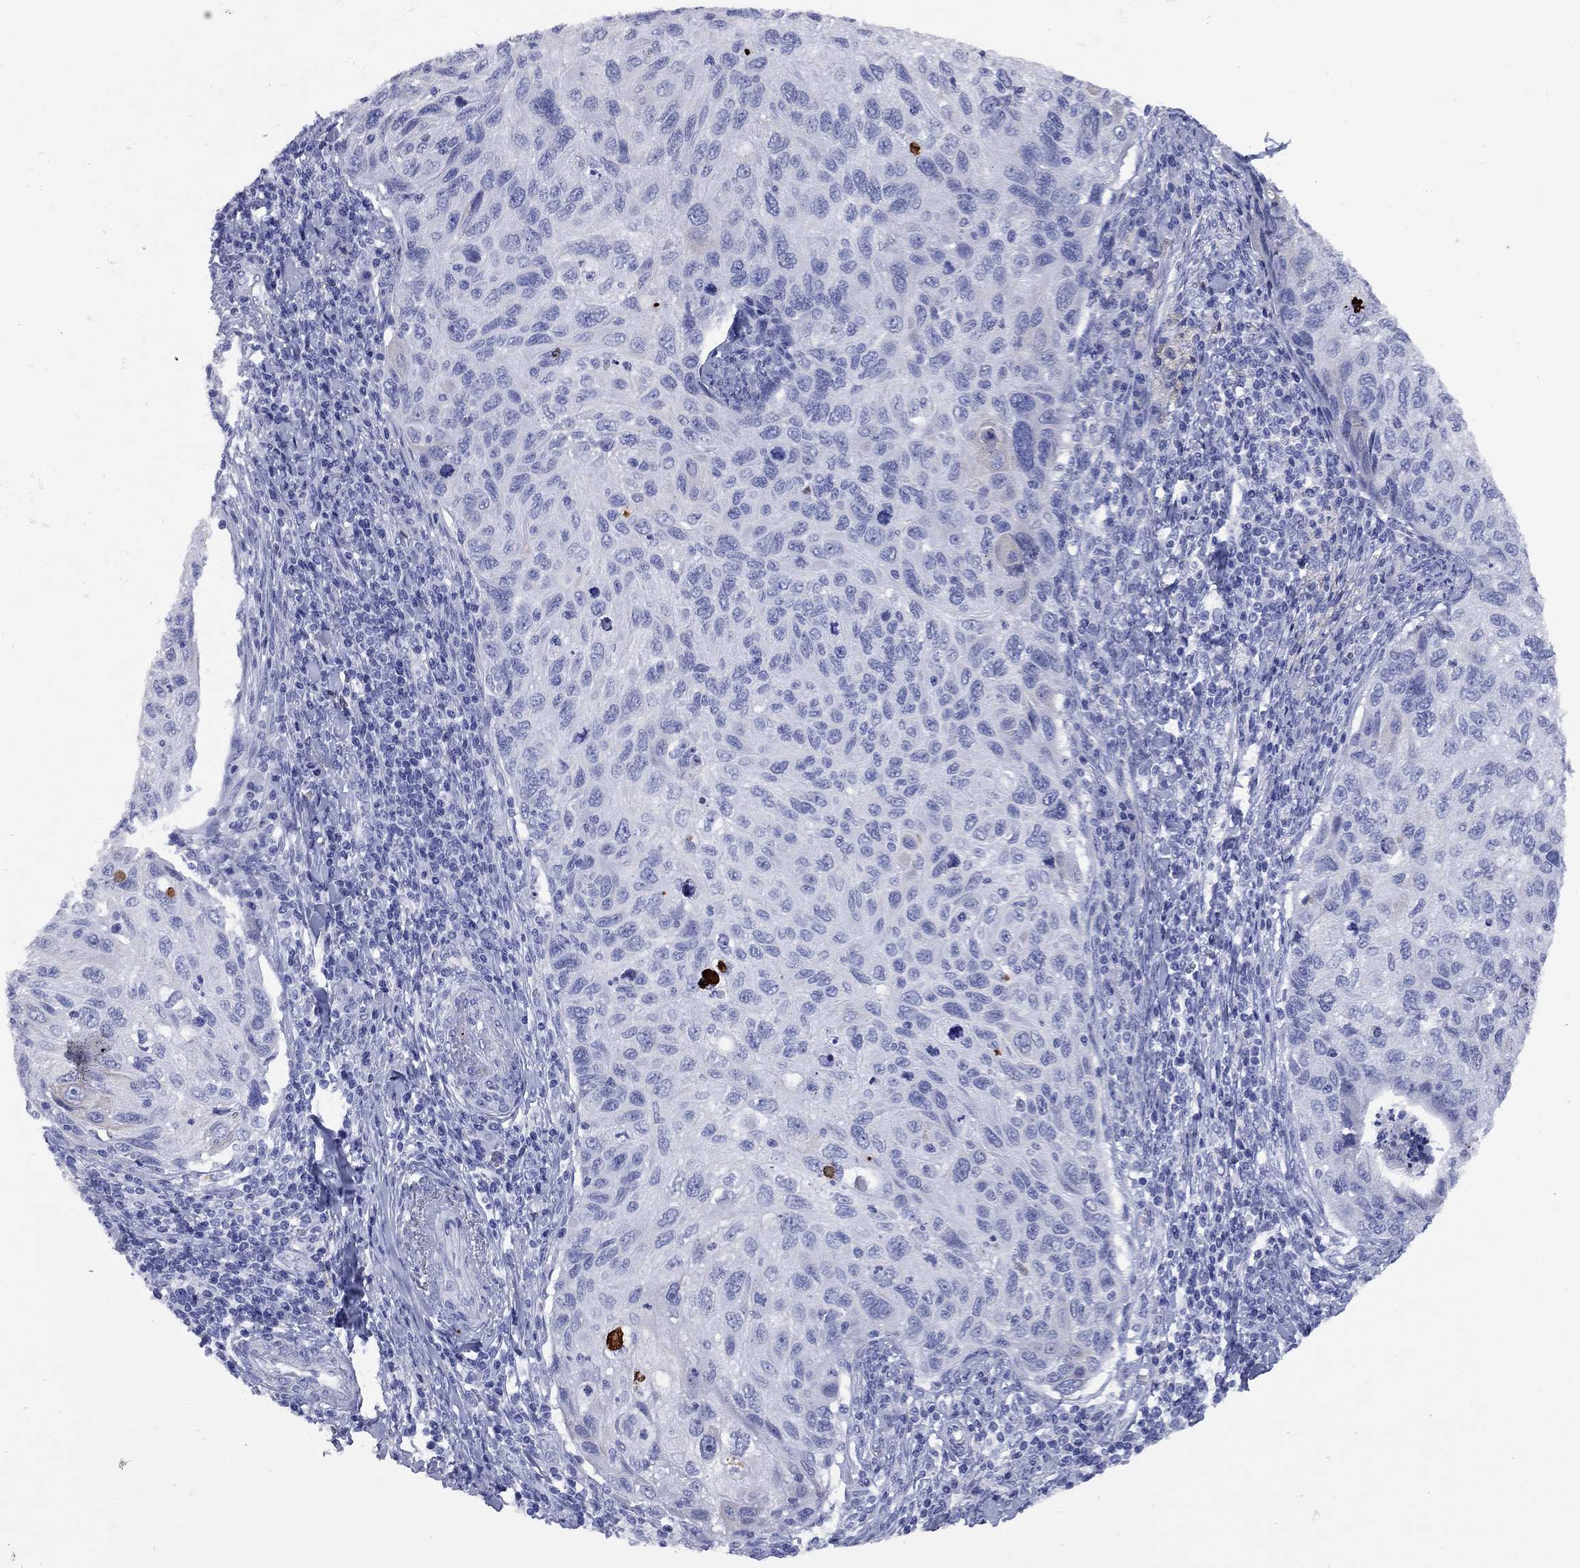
{"staining": {"intensity": "negative", "quantity": "none", "location": "none"}, "tissue": "cervical cancer", "cell_type": "Tumor cells", "image_type": "cancer", "snomed": [{"axis": "morphology", "description": "Squamous cell carcinoma, NOS"}, {"axis": "topography", "description": "Cervix"}], "caption": "Immunohistochemical staining of cervical cancer (squamous cell carcinoma) shows no significant positivity in tumor cells. (DAB immunohistochemistry visualized using brightfield microscopy, high magnification).", "gene": "CCNA1", "patient": {"sex": "female", "age": 70}}